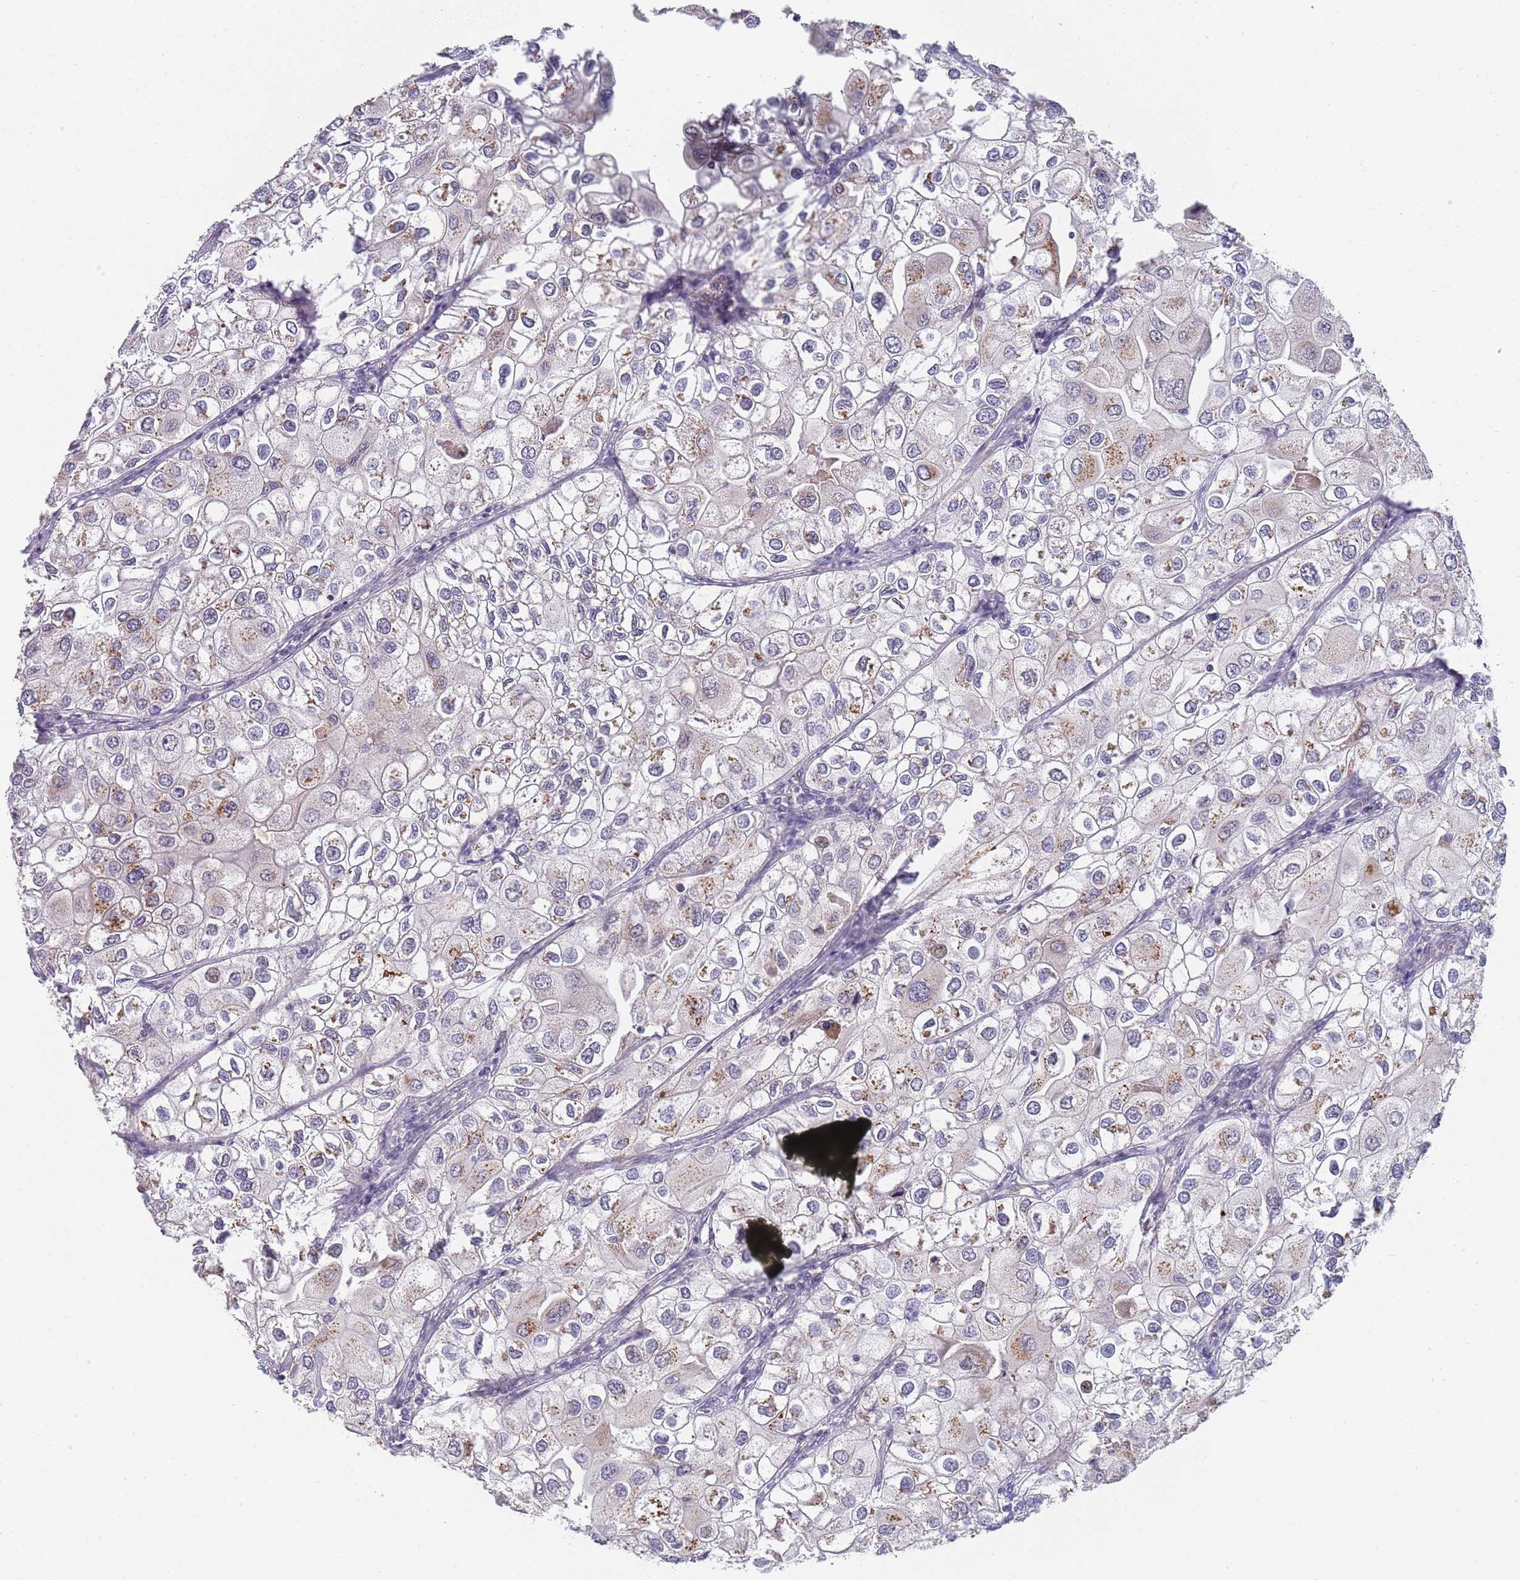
{"staining": {"intensity": "negative", "quantity": "none", "location": "none"}, "tissue": "urothelial cancer", "cell_type": "Tumor cells", "image_type": "cancer", "snomed": [{"axis": "morphology", "description": "Urothelial carcinoma, High grade"}, {"axis": "topography", "description": "Urinary bladder"}], "caption": "Urothelial cancer was stained to show a protein in brown. There is no significant staining in tumor cells. The staining is performed using DAB brown chromogen with nuclei counter-stained in using hematoxylin.", "gene": "B4GALT4", "patient": {"sex": "male", "age": 64}}